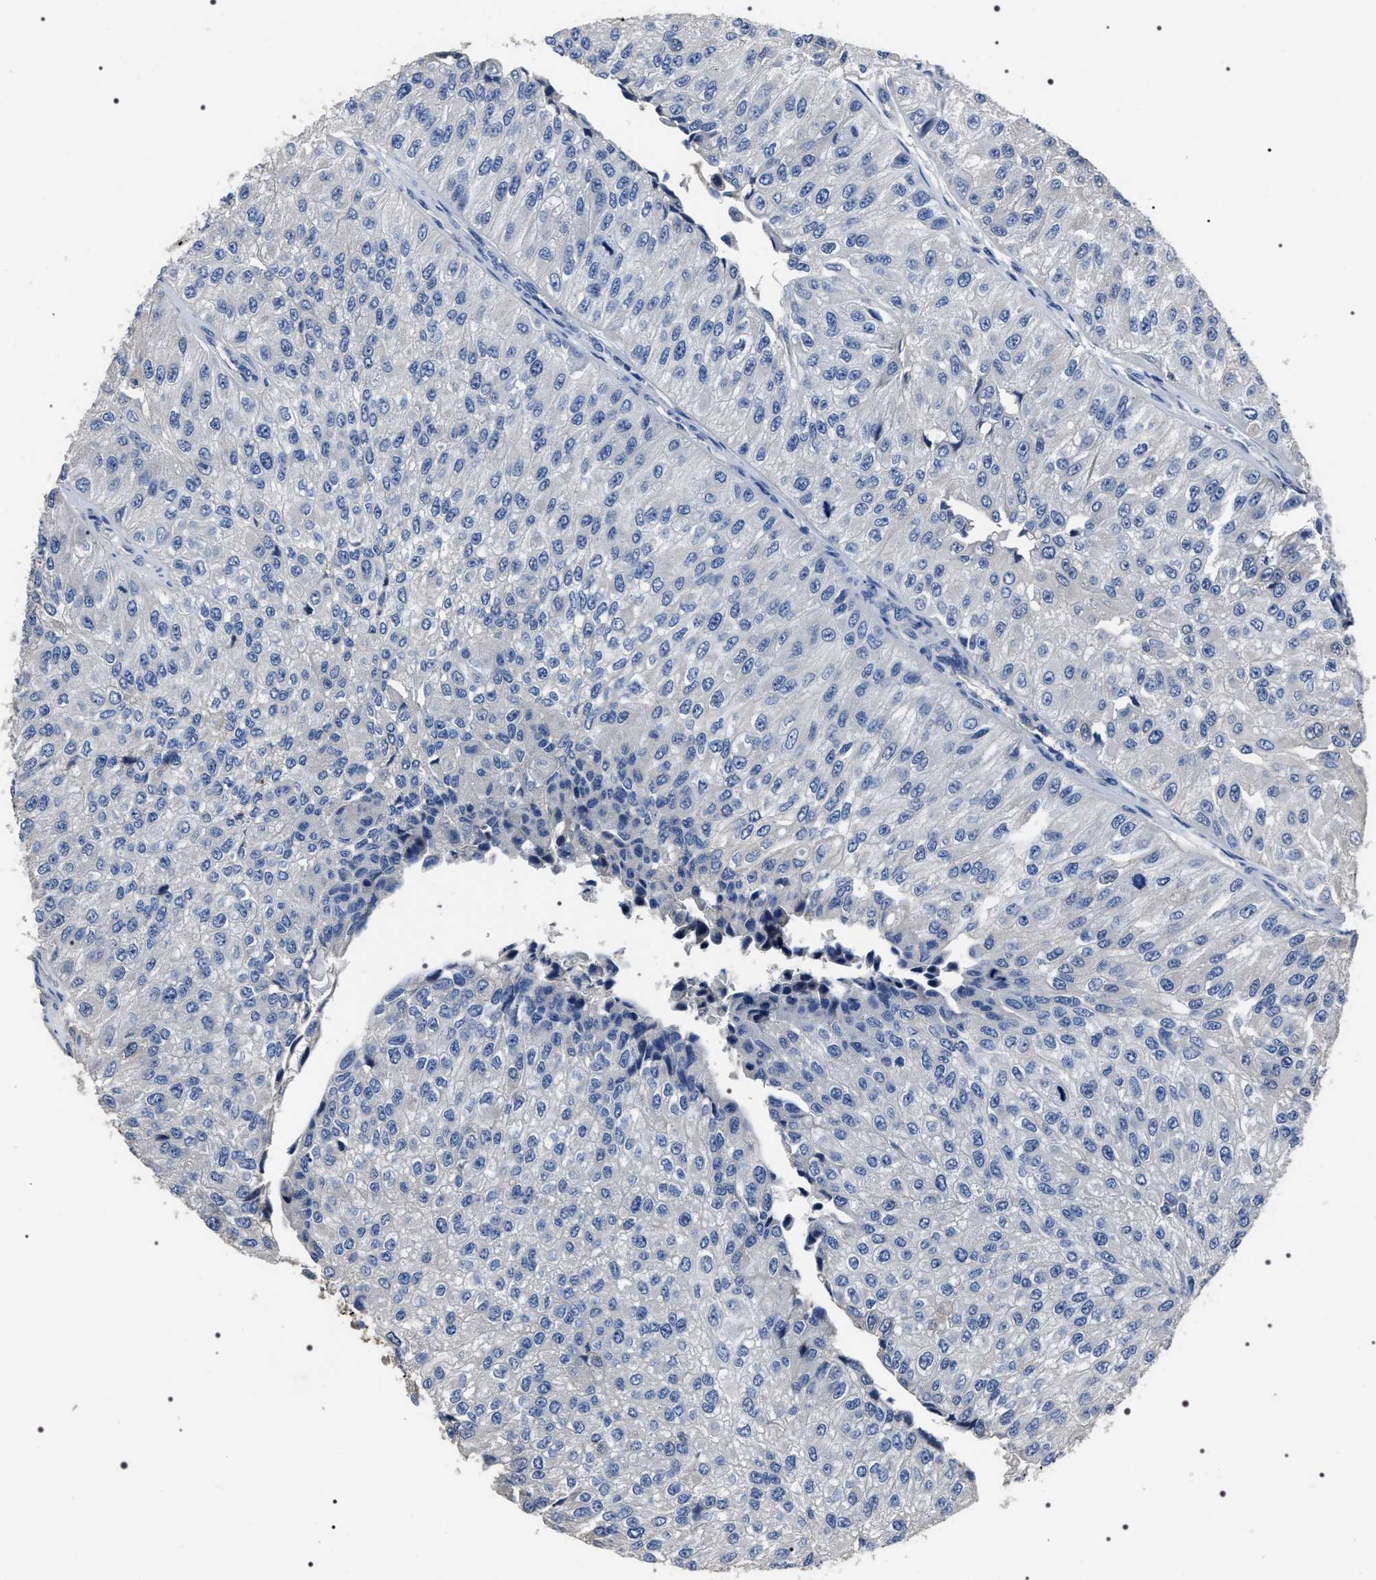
{"staining": {"intensity": "negative", "quantity": "none", "location": "none"}, "tissue": "urothelial cancer", "cell_type": "Tumor cells", "image_type": "cancer", "snomed": [{"axis": "morphology", "description": "Urothelial carcinoma, High grade"}, {"axis": "topography", "description": "Kidney"}, {"axis": "topography", "description": "Urinary bladder"}], "caption": "Immunohistochemistry histopathology image of neoplastic tissue: human high-grade urothelial carcinoma stained with DAB shows no significant protein positivity in tumor cells. (Stains: DAB (3,3'-diaminobenzidine) immunohistochemistry (IHC) with hematoxylin counter stain, Microscopy: brightfield microscopy at high magnification).", "gene": "TRIM54", "patient": {"sex": "male", "age": 77}}